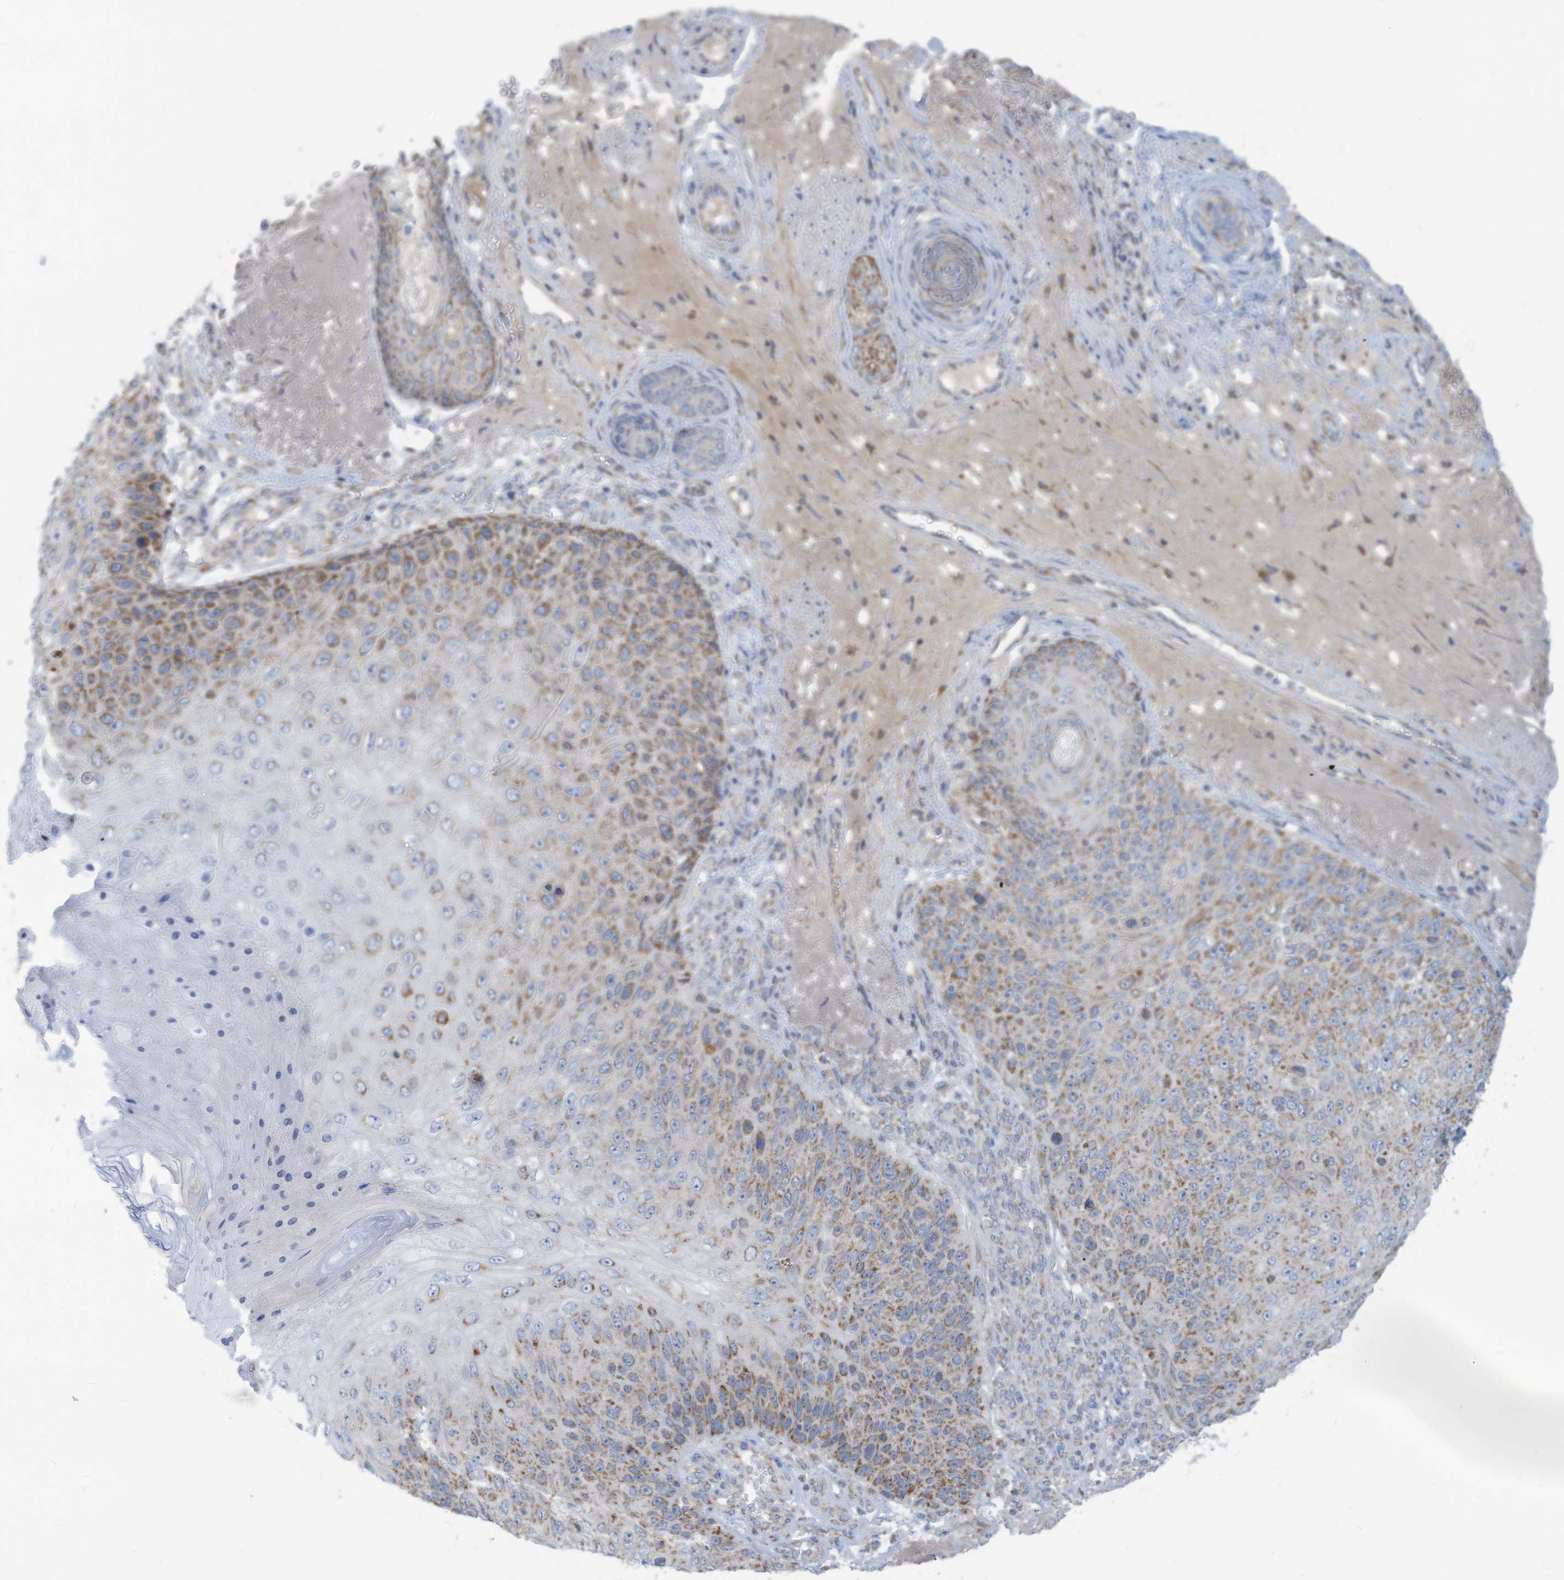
{"staining": {"intensity": "moderate", "quantity": "25%-75%", "location": "cytoplasmic/membranous"}, "tissue": "skin cancer", "cell_type": "Tumor cells", "image_type": "cancer", "snomed": [{"axis": "morphology", "description": "Squamous cell carcinoma, NOS"}, {"axis": "topography", "description": "Skin"}], "caption": "Brown immunohistochemical staining in human skin squamous cell carcinoma exhibits moderate cytoplasmic/membranous expression in about 25%-75% of tumor cells.", "gene": "NLN", "patient": {"sex": "female", "age": 88}}